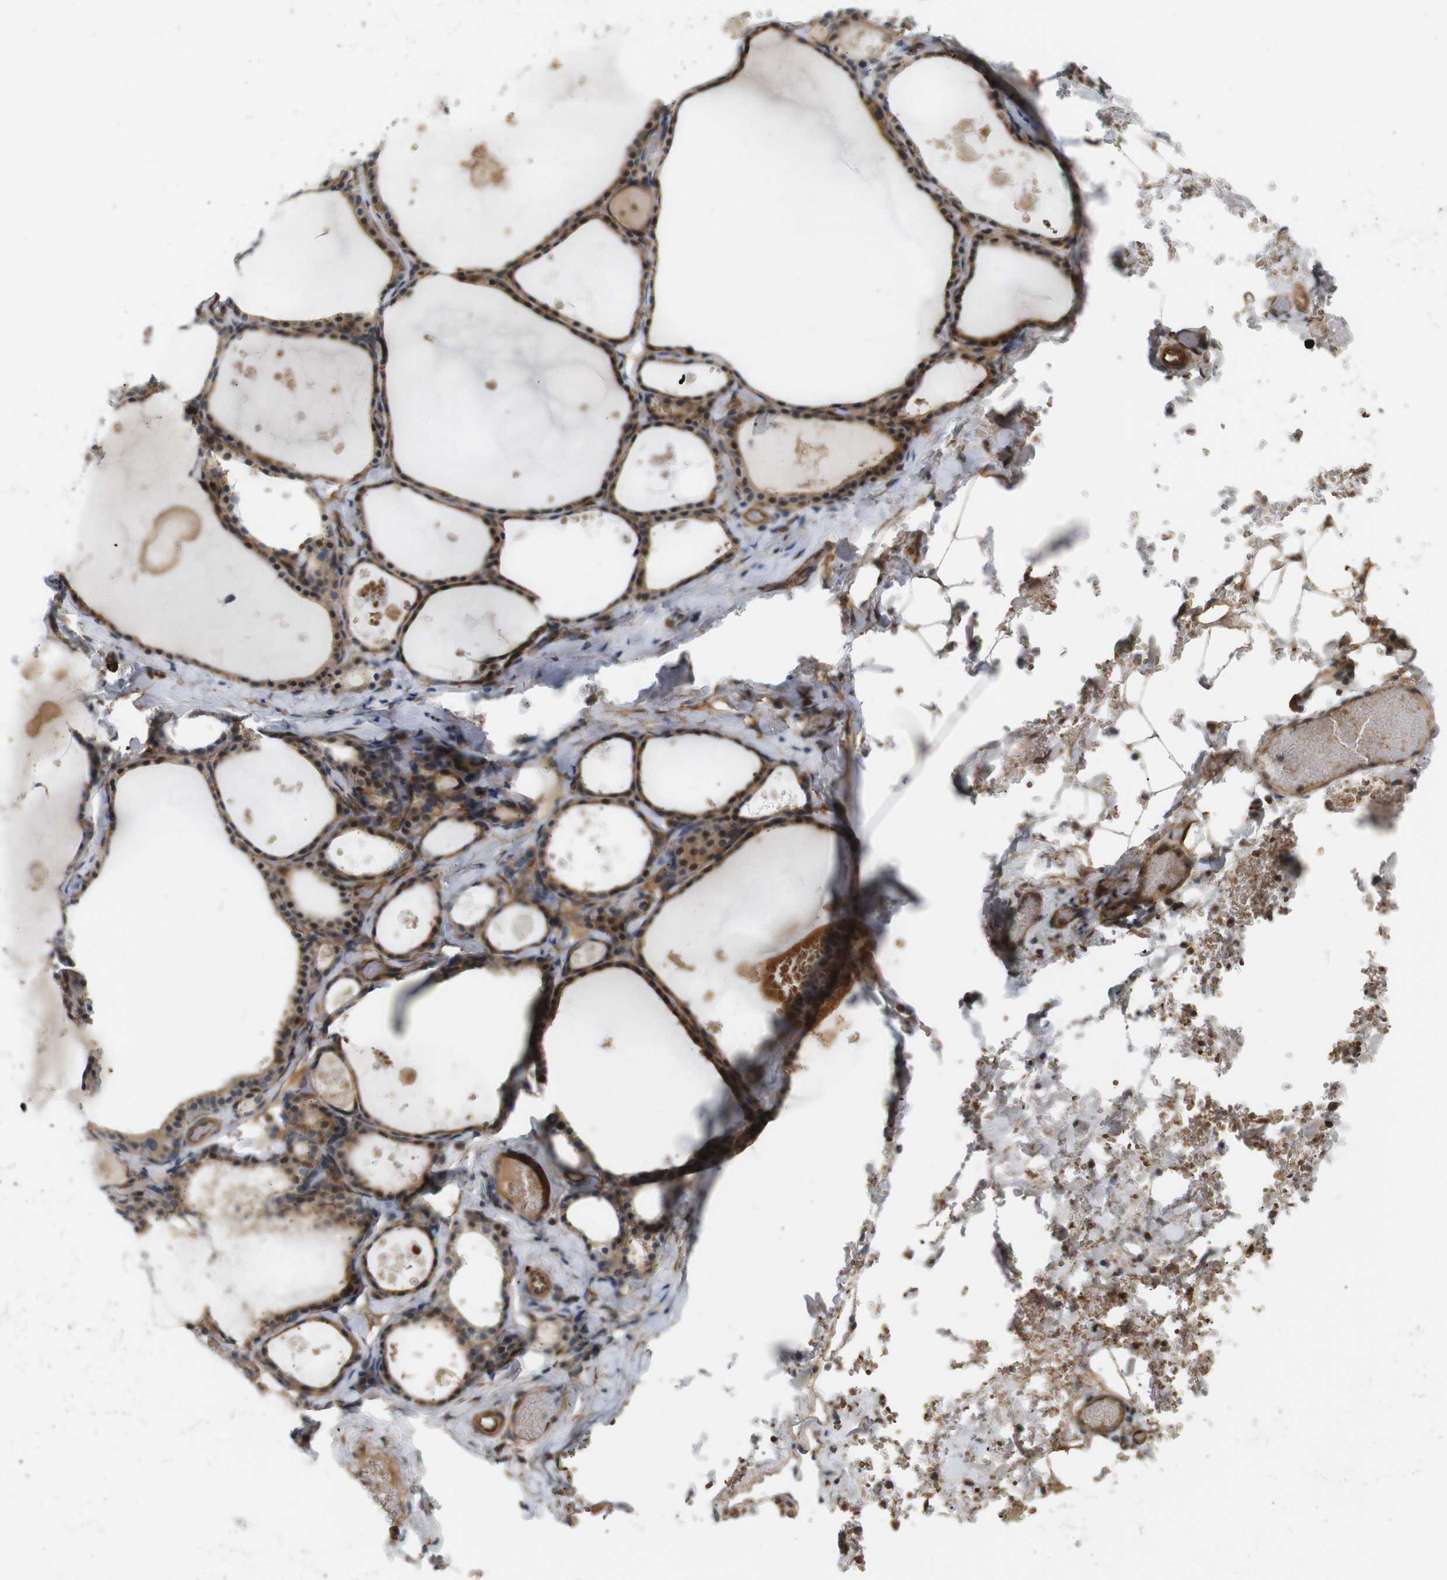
{"staining": {"intensity": "moderate", "quantity": ">75%", "location": "cytoplasmic/membranous,nuclear"}, "tissue": "thyroid gland", "cell_type": "Glandular cells", "image_type": "normal", "snomed": [{"axis": "morphology", "description": "Normal tissue, NOS"}, {"axis": "topography", "description": "Thyroid gland"}], "caption": "Immunohistochemistry (IHC) of normal thyroid gland displays medium levels of moderate cytoplasmic/membranous,nuclear positivity in about >75% of glandular cells. (DAB = brown stain, brightfield microscopy at high magnification).", "gene": "RPTOR", "patient": {"sex": "male", "age": 56}}